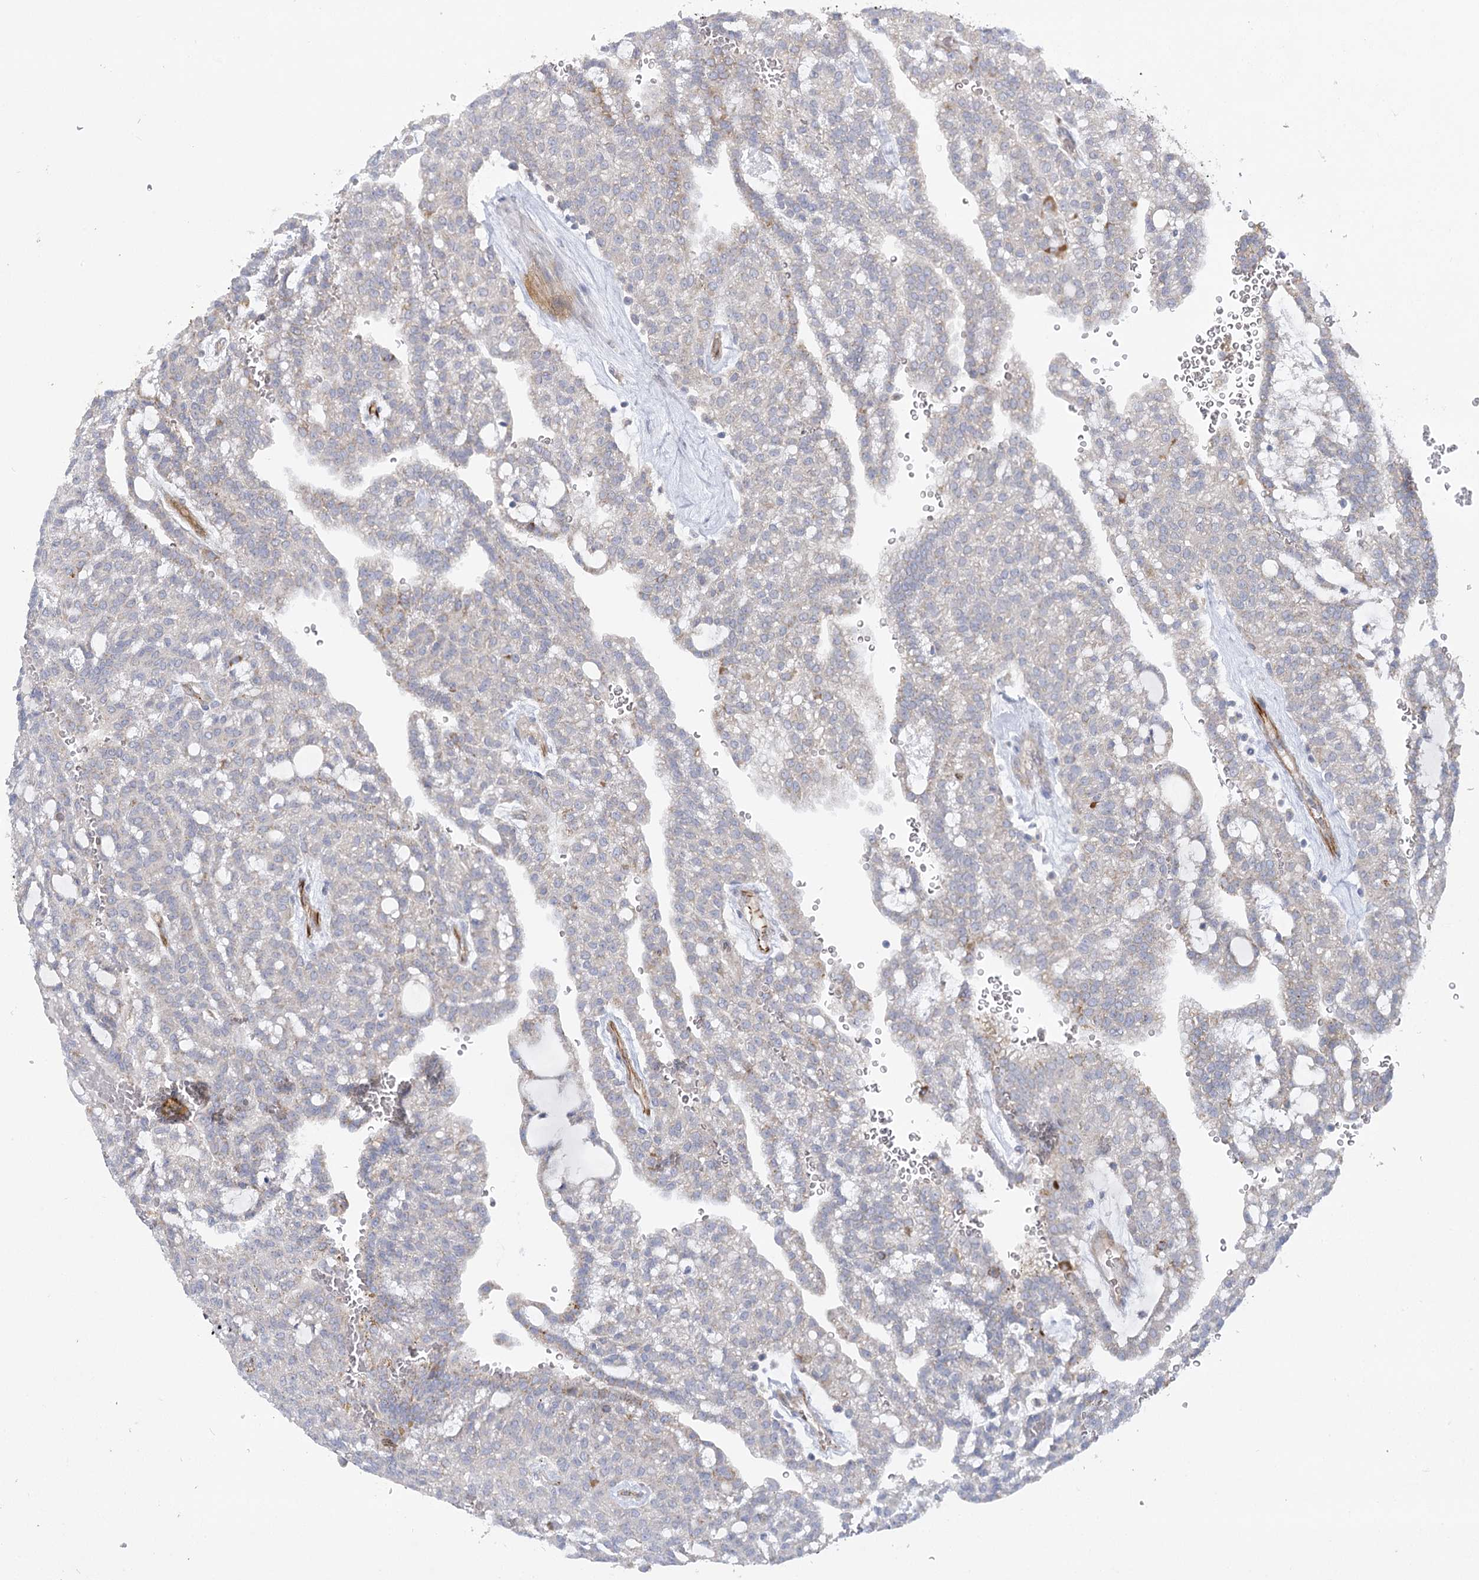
{"staining": {"intensity": "negative", "quantity": "none", "location": "none"}, "tissue": "renal cancer", "cell_type": "Tumor cells", "image_type": "cancer", "snomed": [{"axis": "morphology", "description": "Adenocarcinoma, NOS"}, {"axis": "topography", "description": "Kidney"}], "caption": "There is no significant positivity in tumor cells of renal adenocarcinoma. The staining is performed using DAB (3,3'-diaminobenzidine) brown chromogen with nuclei counter-stained in using hematoxylin.", "gene": "DHTKD1", "patient": {"sex": "male", "age": 63}}